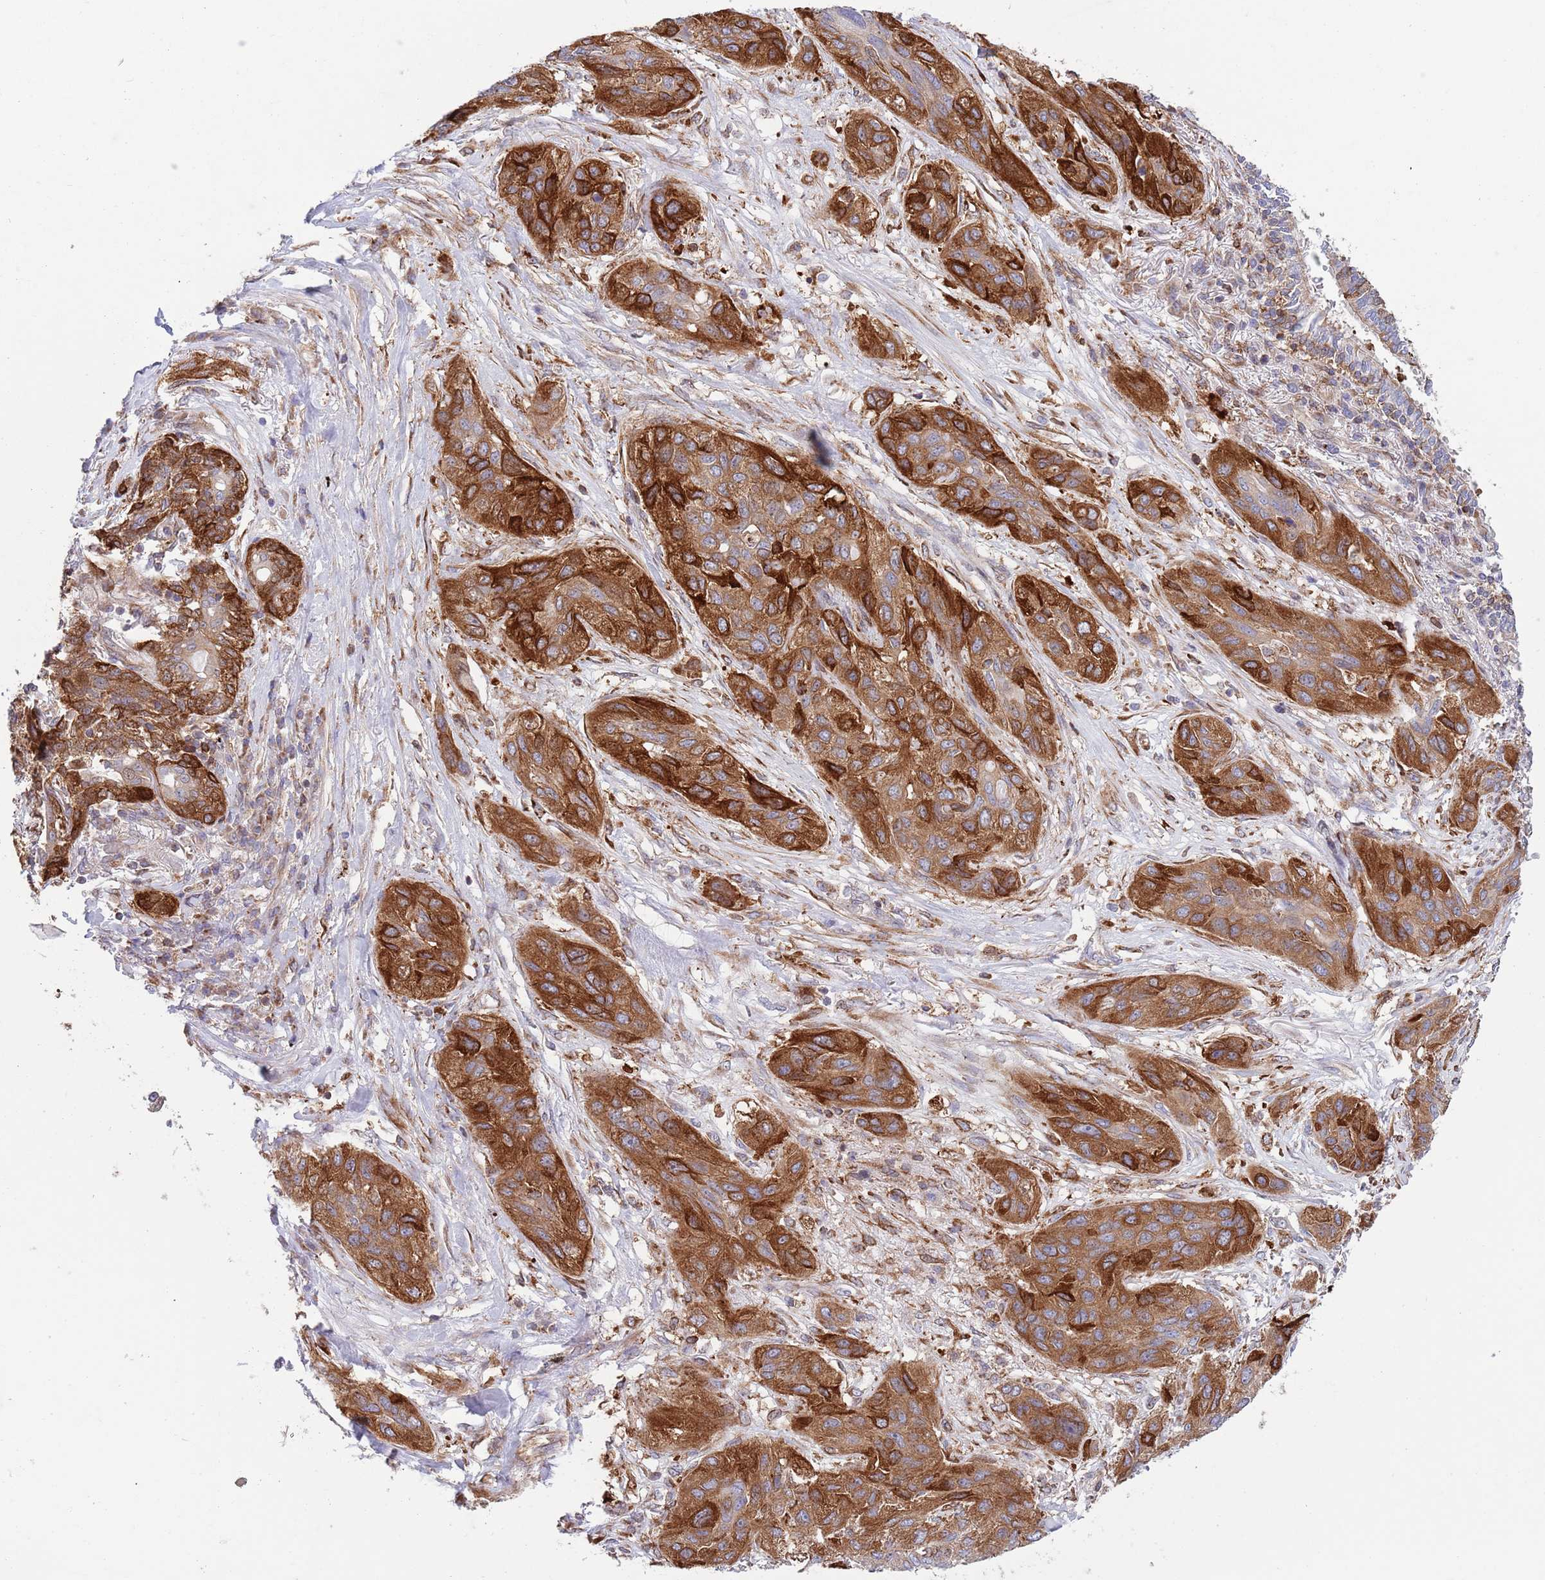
{"staining": {"intensity": "strong", "quantity": ">75%", "location": "cytoplasmic/membranous"}, "tissue": "lung cancer", "cell_type": "Tumor cells", "image_type": "cancer", "snomed": [{"axis": "morphology", "description": "Squamous cell carcinoma, NOS"}, {"axis": "topography", "description": "Lung"}], "caption": "A brown stain labels strong cytoplasmic/membranous expression of a protein in lung cancer tumor cells. The staining was performed using DAB, with brown indicating positive protein expression. Nuclei are stained blue with hematoxylin.", "gene": "ZMYM5", "patient": {"sex": "female", "age": 70}}